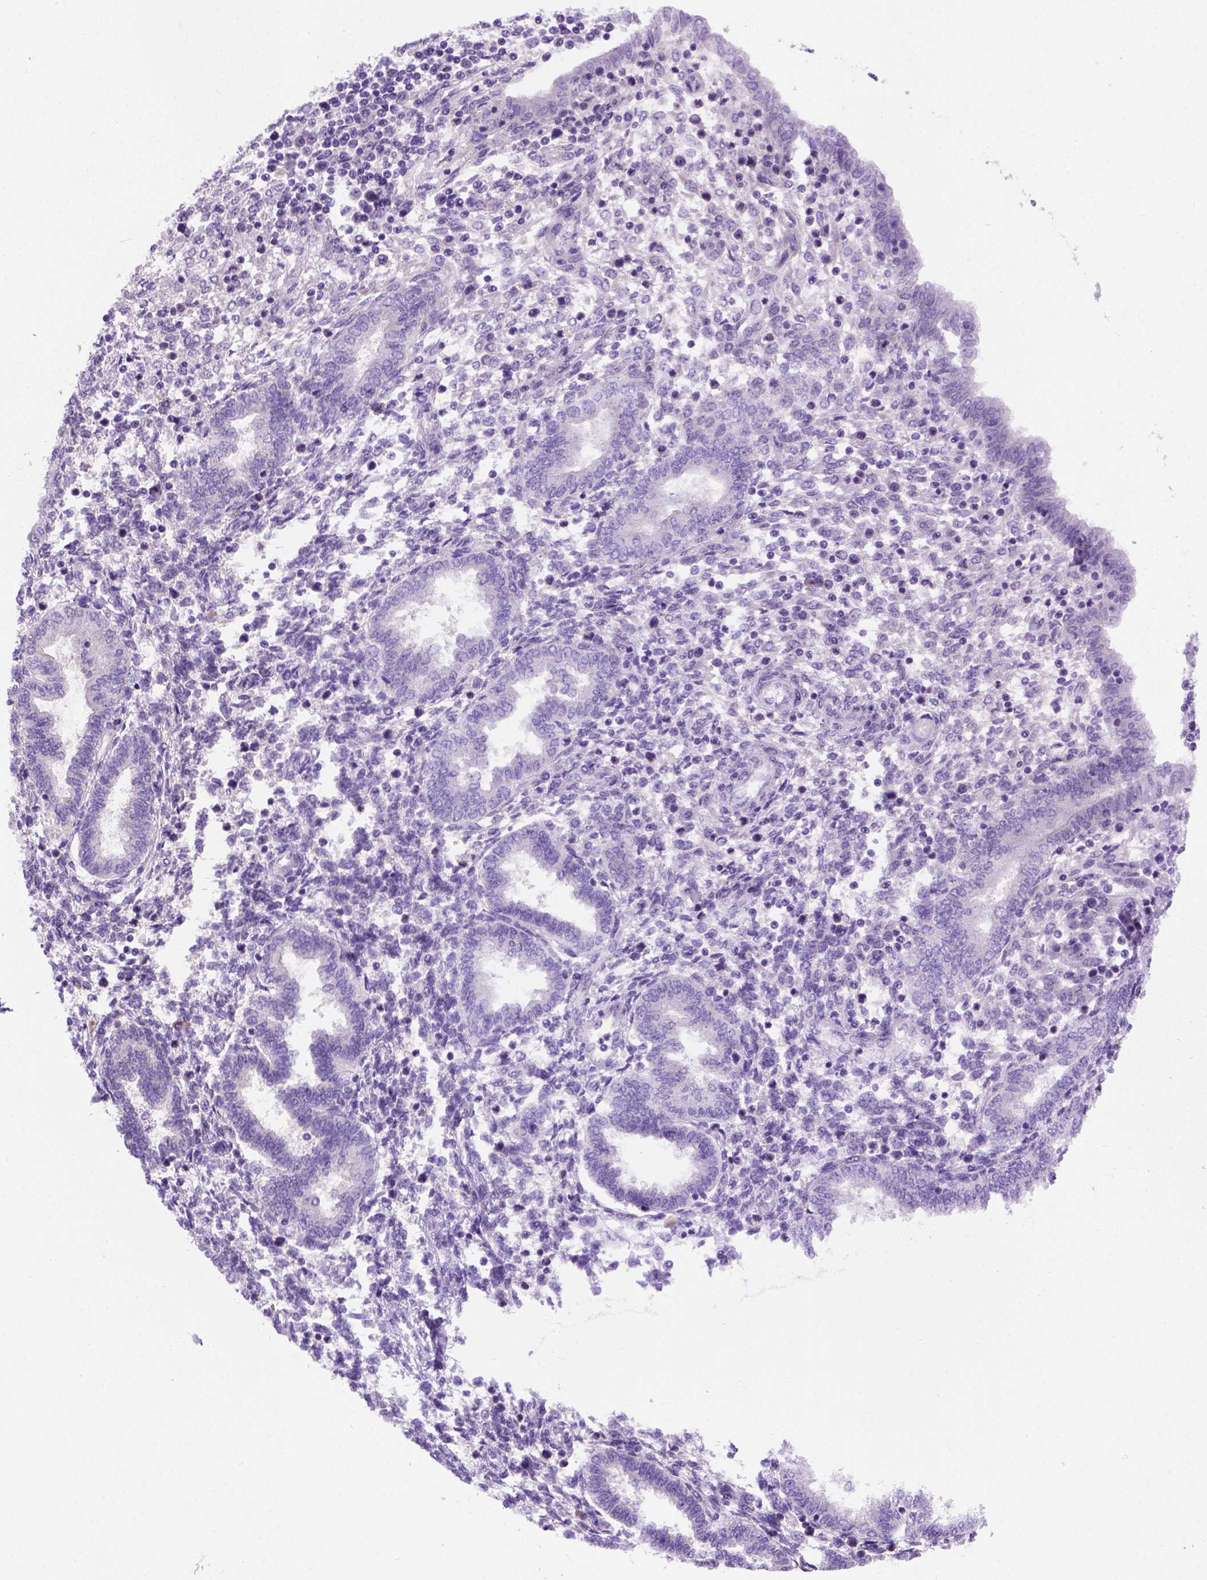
{"staining": {"intensity": "negative", "quantity": "none", "location": "none"}, "tissue": "endometrium", "cell_type": "Cells in endometrial stroma", "image_type": "normal", "snomed": [{"axis": "morphology", "description": "Normal tissue, NOS"}, {"axis": "topography", "description": "Endometrium"}], "caption": "The immunohistochemistry (IHC) histopathology image has no significant expression in cells in endometrial stroma of endometrium. (DAB immunohistochemistry (IHC) visualized using brightfield microscopy, high magnification).", "gene": "FAM81B", "patient": {"sex": "female", "age": 42}}